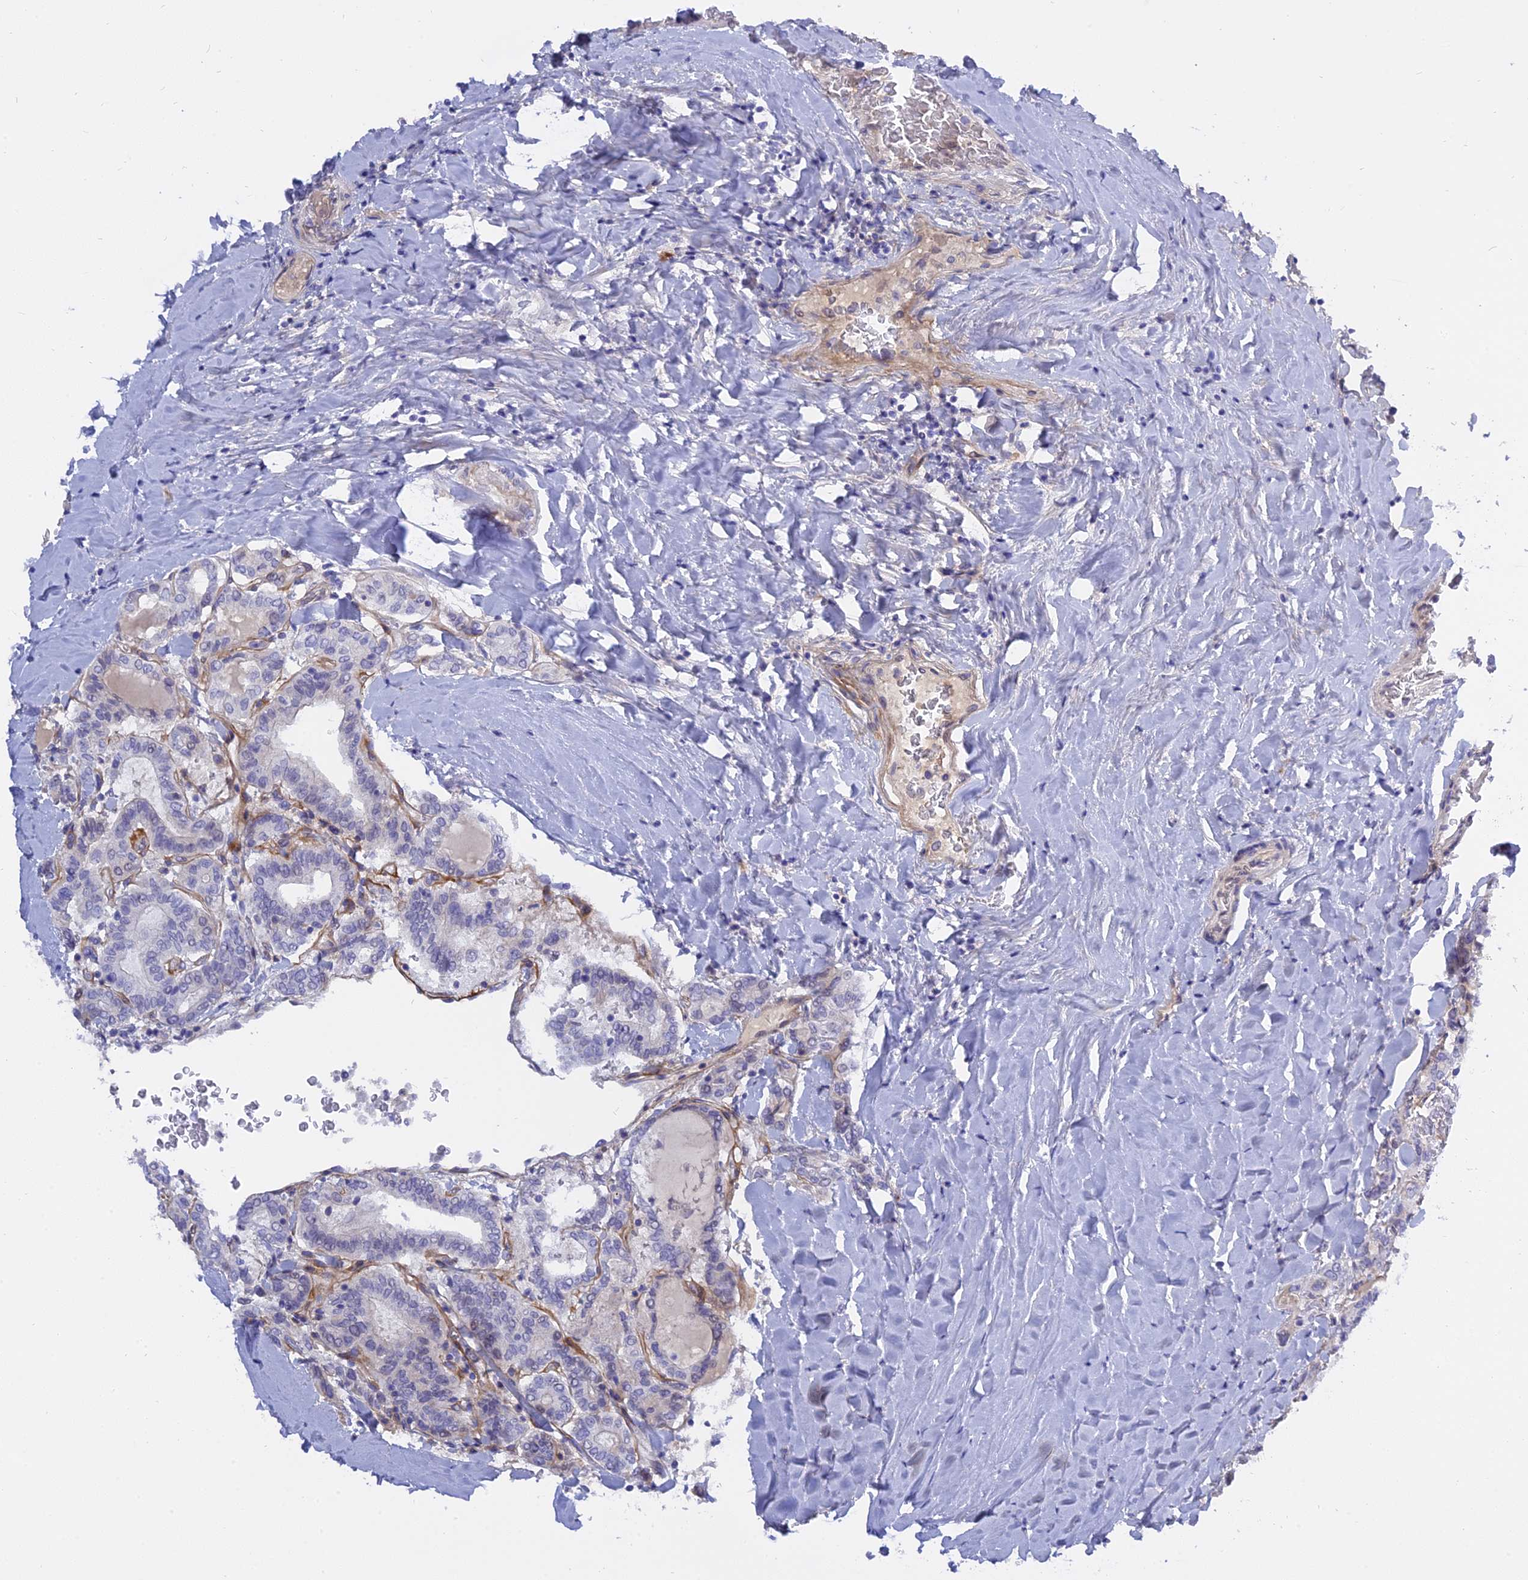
{"staining": {"intensity": "negative", "quantity": "none", "location": "none"}, "tissue": "thyroid cancer", "cell_type": "Tumor cells", "image_type": "cancer", "snomed": [{"axis": "morphology", "description": "Papillary adenocarcinoma, NOS"}, {"axis": "topography", "description": "Thyroid gland"}], "caption": "The micrograph shows no staining of tumor cells in thyroid cancer.", "gene": "MBD3L1", "patient": {"sex": "female", "age": 72}}